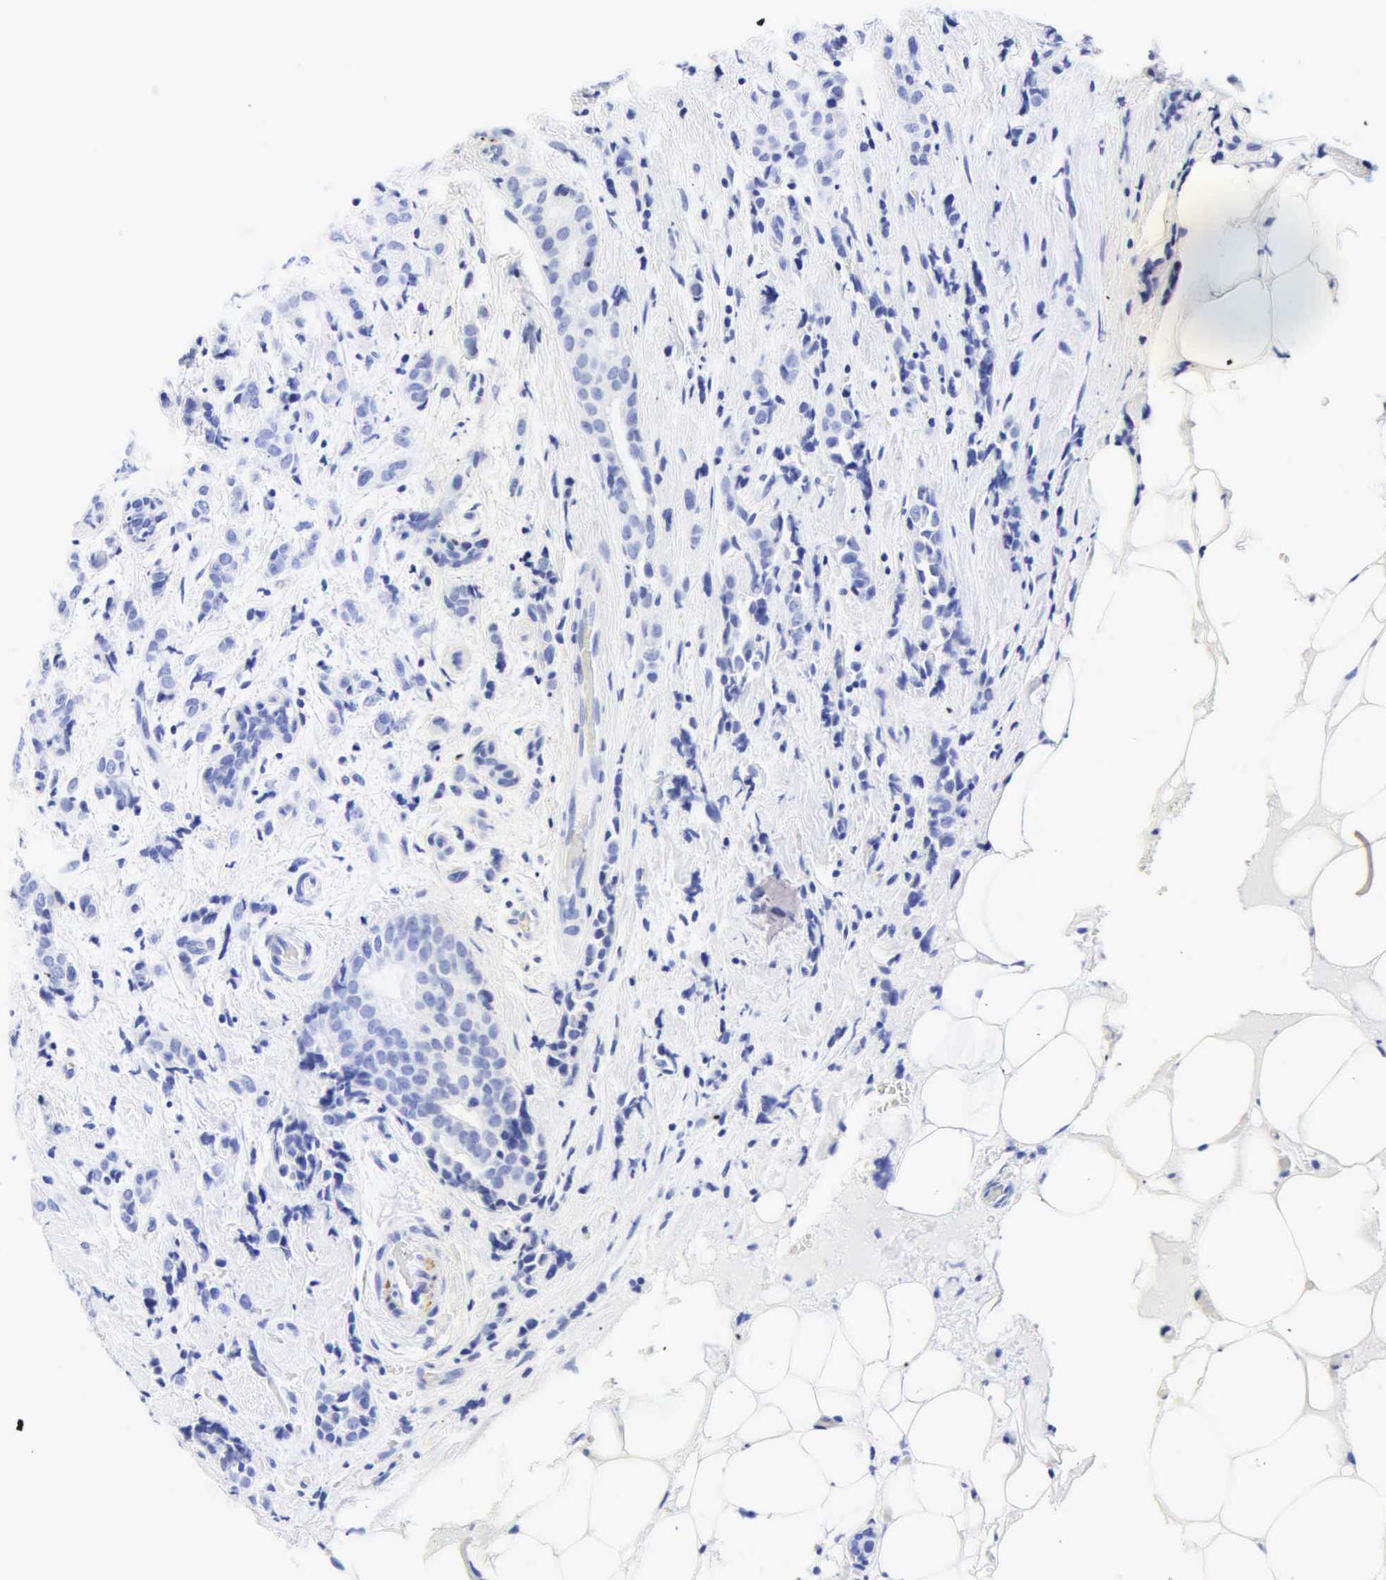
{"staining": {"intensity": "negative", "quantity": "none", "location": "none"}, "tissue": "breast cancer", "cell_type": "Tumor cells", "image_type": "cancer", "snomed": [{"axis": "morphology", "description": "Duct carcinoma"}, {"axis": "topography", "description": "Breast"}], "caption": "Tumor cells show no significant protein expression in breast intraductal carcinoma.", "gene": "DES", "patient": {"sex": "female", "age": 53}}